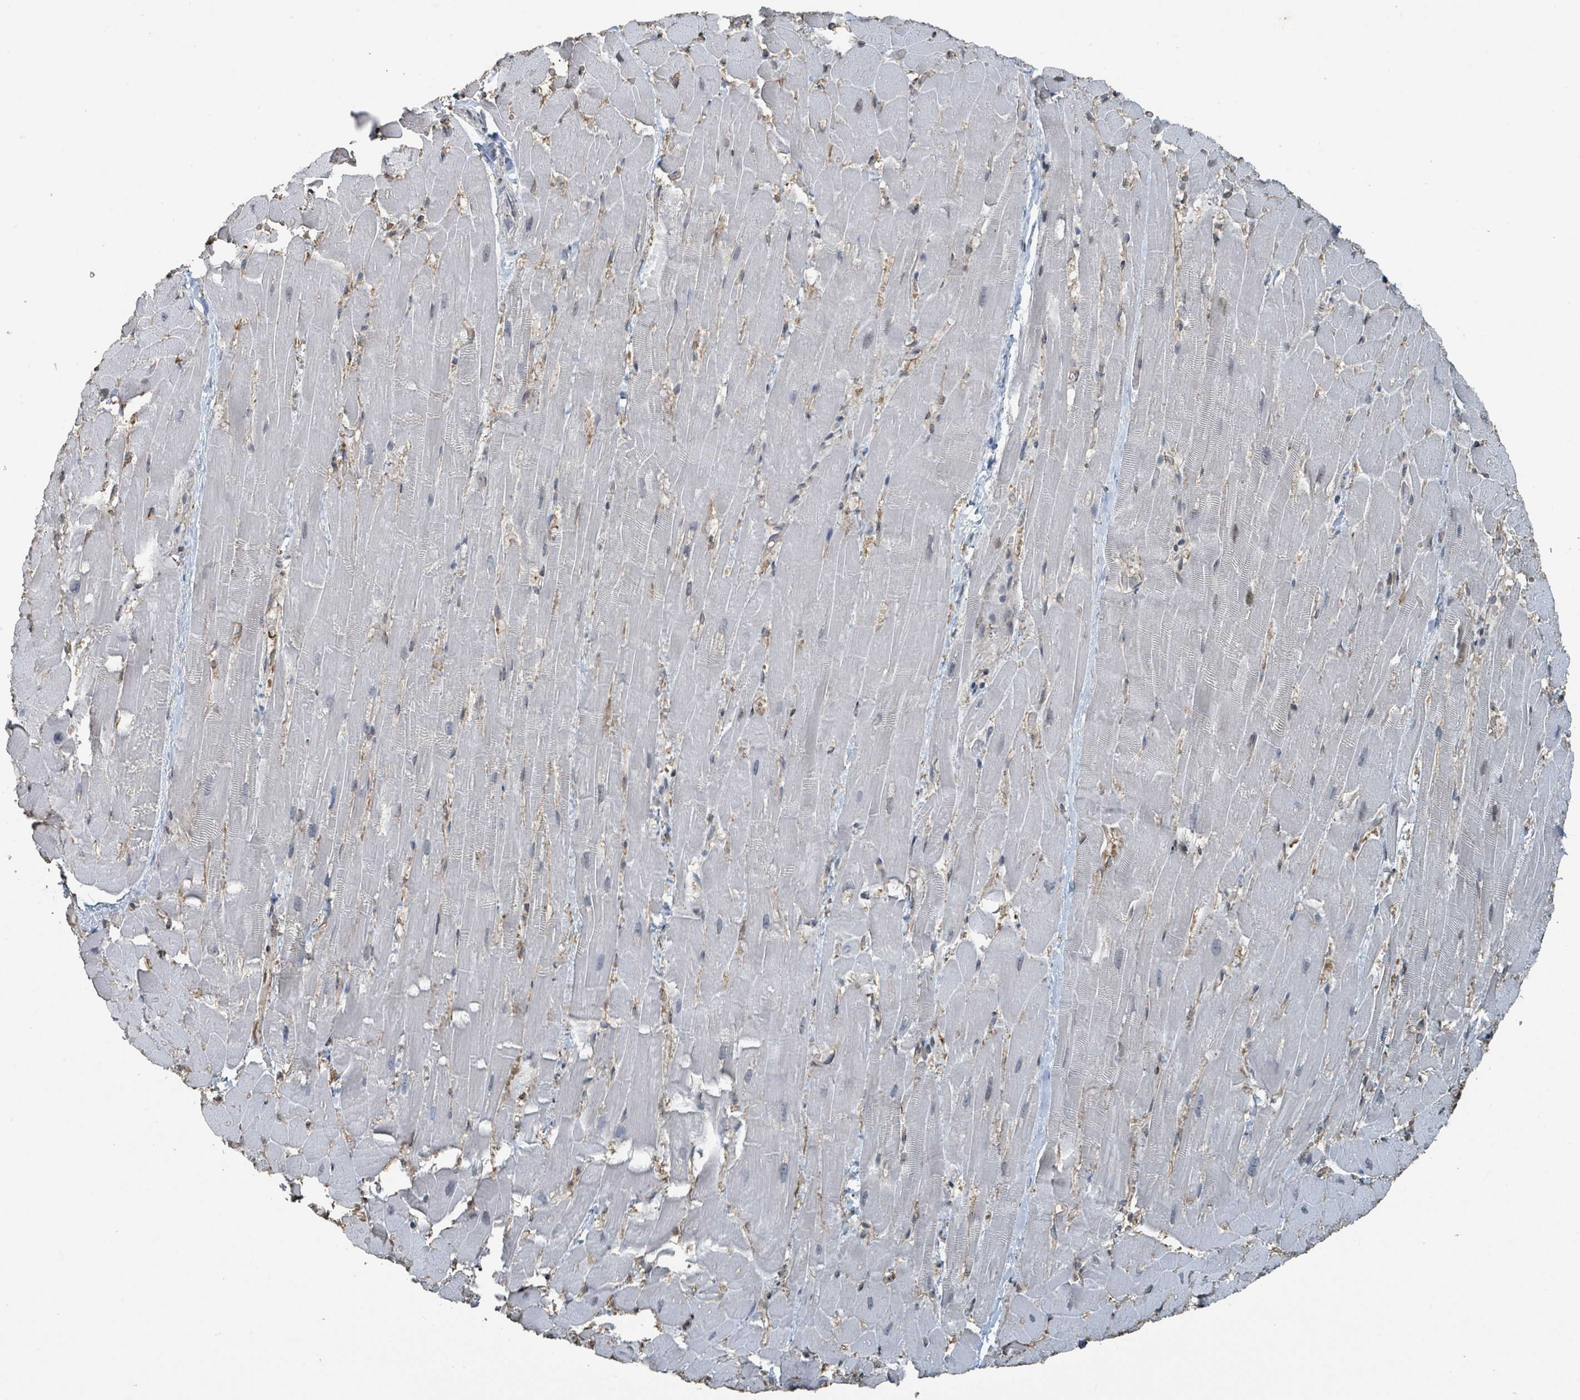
{"staining": {"intensity": "weak", "quantity": "25%-75%", "location": "nuclear"}, "tissue": "heart muscle", "cell_type": "Cardiomyocytes", "image_type": "normal", "snomed": [{"axis": "morphology", "description": "Normal tissue, NOS"}, {"axis": "topography", "description": "Heart"}], "caption": "A micrograph showing weak nuclear expression in about 25%-75% of cardiomyocytes in unremarkable heart muscle, as visualized by brown immunohistochemical staining.", "gene": "PHIP", "patient": {"sex": "male", "age": 37}}